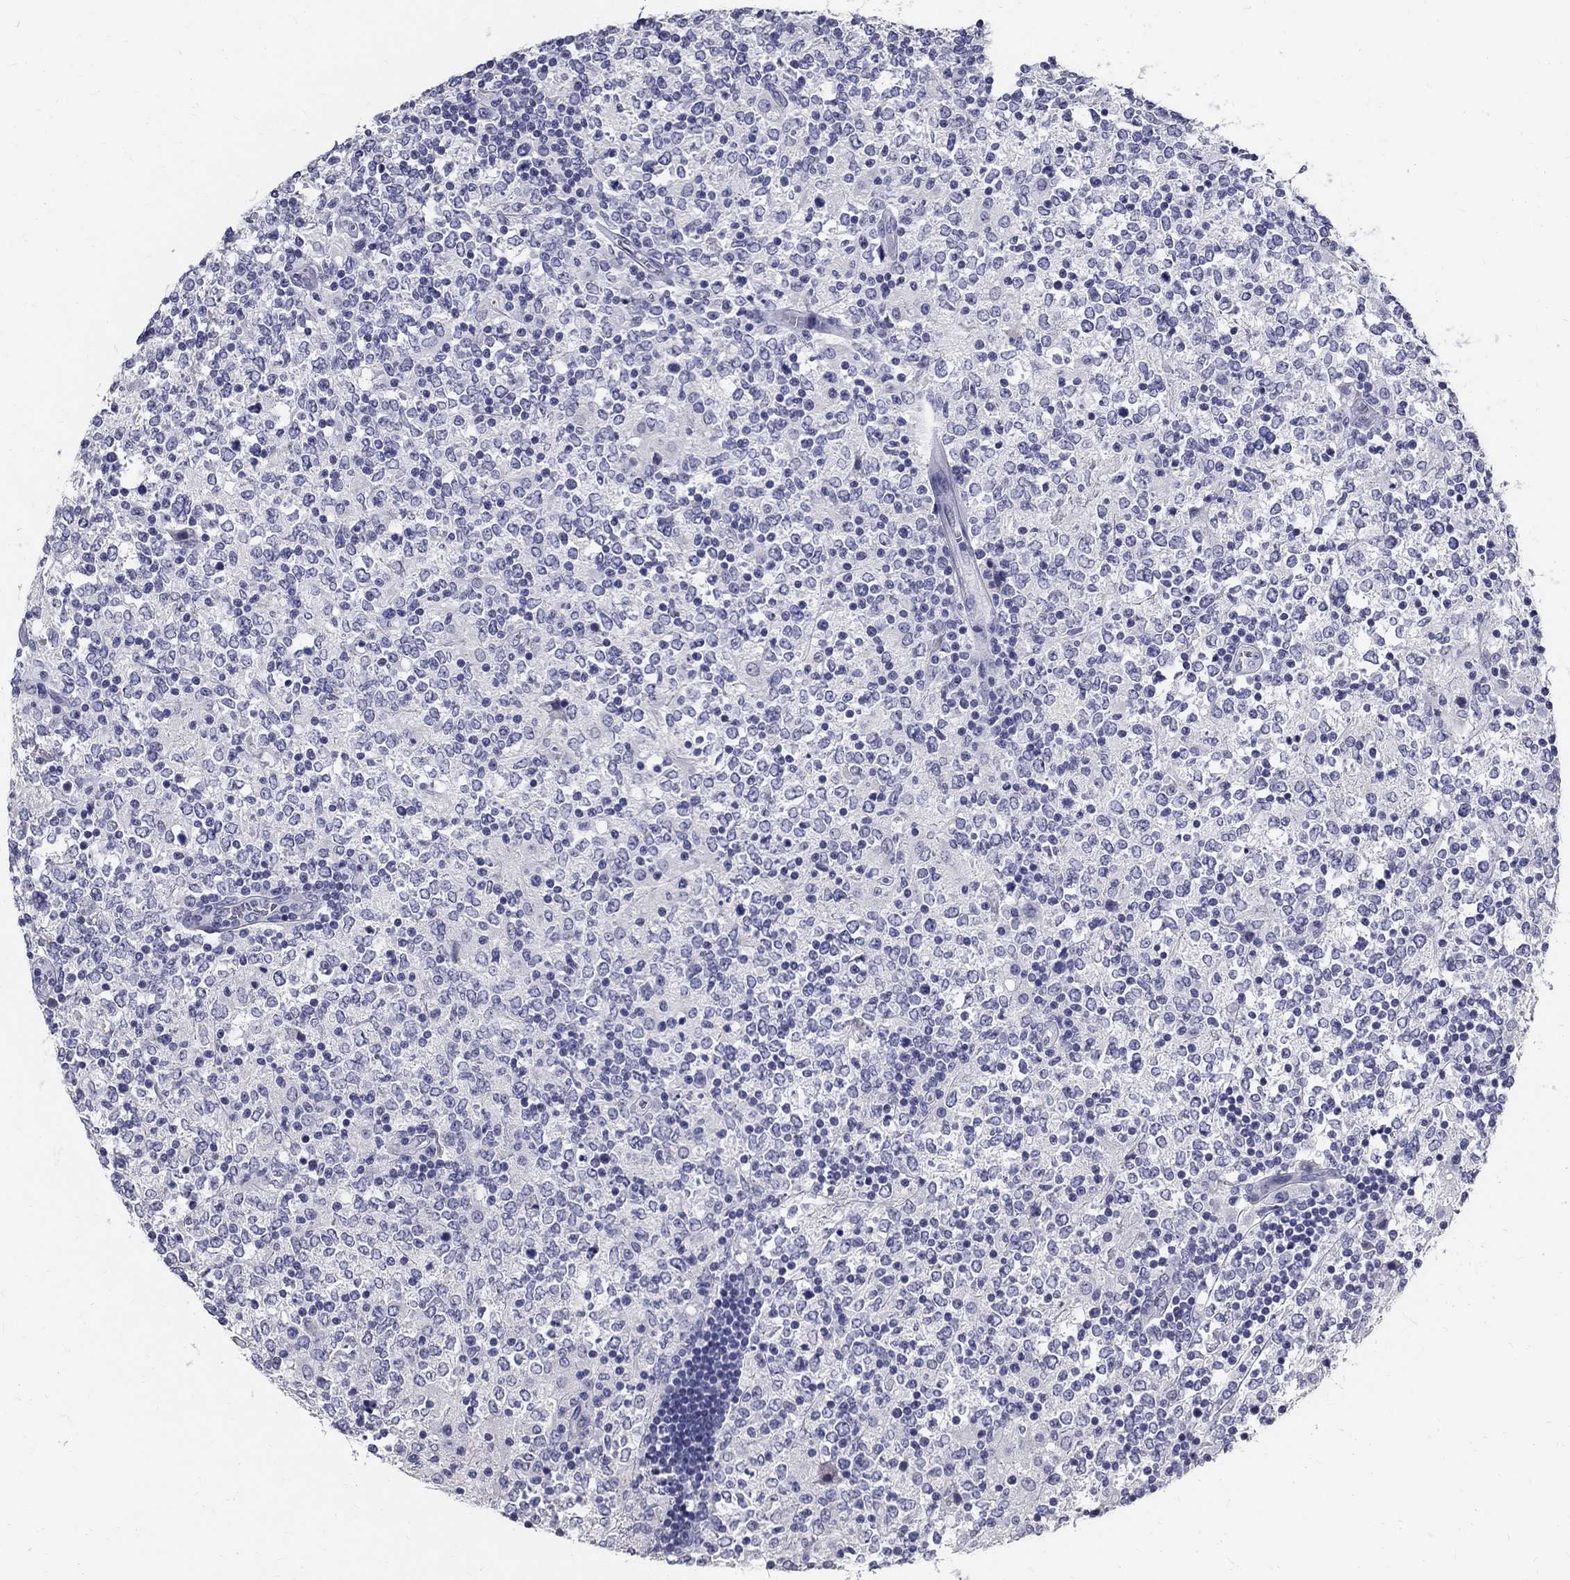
{"staining": {"intensity": "negative", "quantity": "none", "location": "none"}, "tissue": "lymphoma", "cell_type": "Tumor cells", "image_type": "cancer", "snomed": [{"axis": "morphology", "description": "Malignant lymphoma, non-Hodgkin's type, High grade"}, {"axis": "topography", "description": "Lymph node"}], "caption": "High magnification brightfield microscopy of malignant lymphoma, non-Hodgkin's type (high-grade) stained with DAB (brown) and counterstained with hematoxylin (blue): tumor cells show no significant positivity. (Immunohistochemistry (ihc), brightfield microscopy, high magnification).", "gene": "TGM4", "patient": {"sex": "female", "age": 84}}